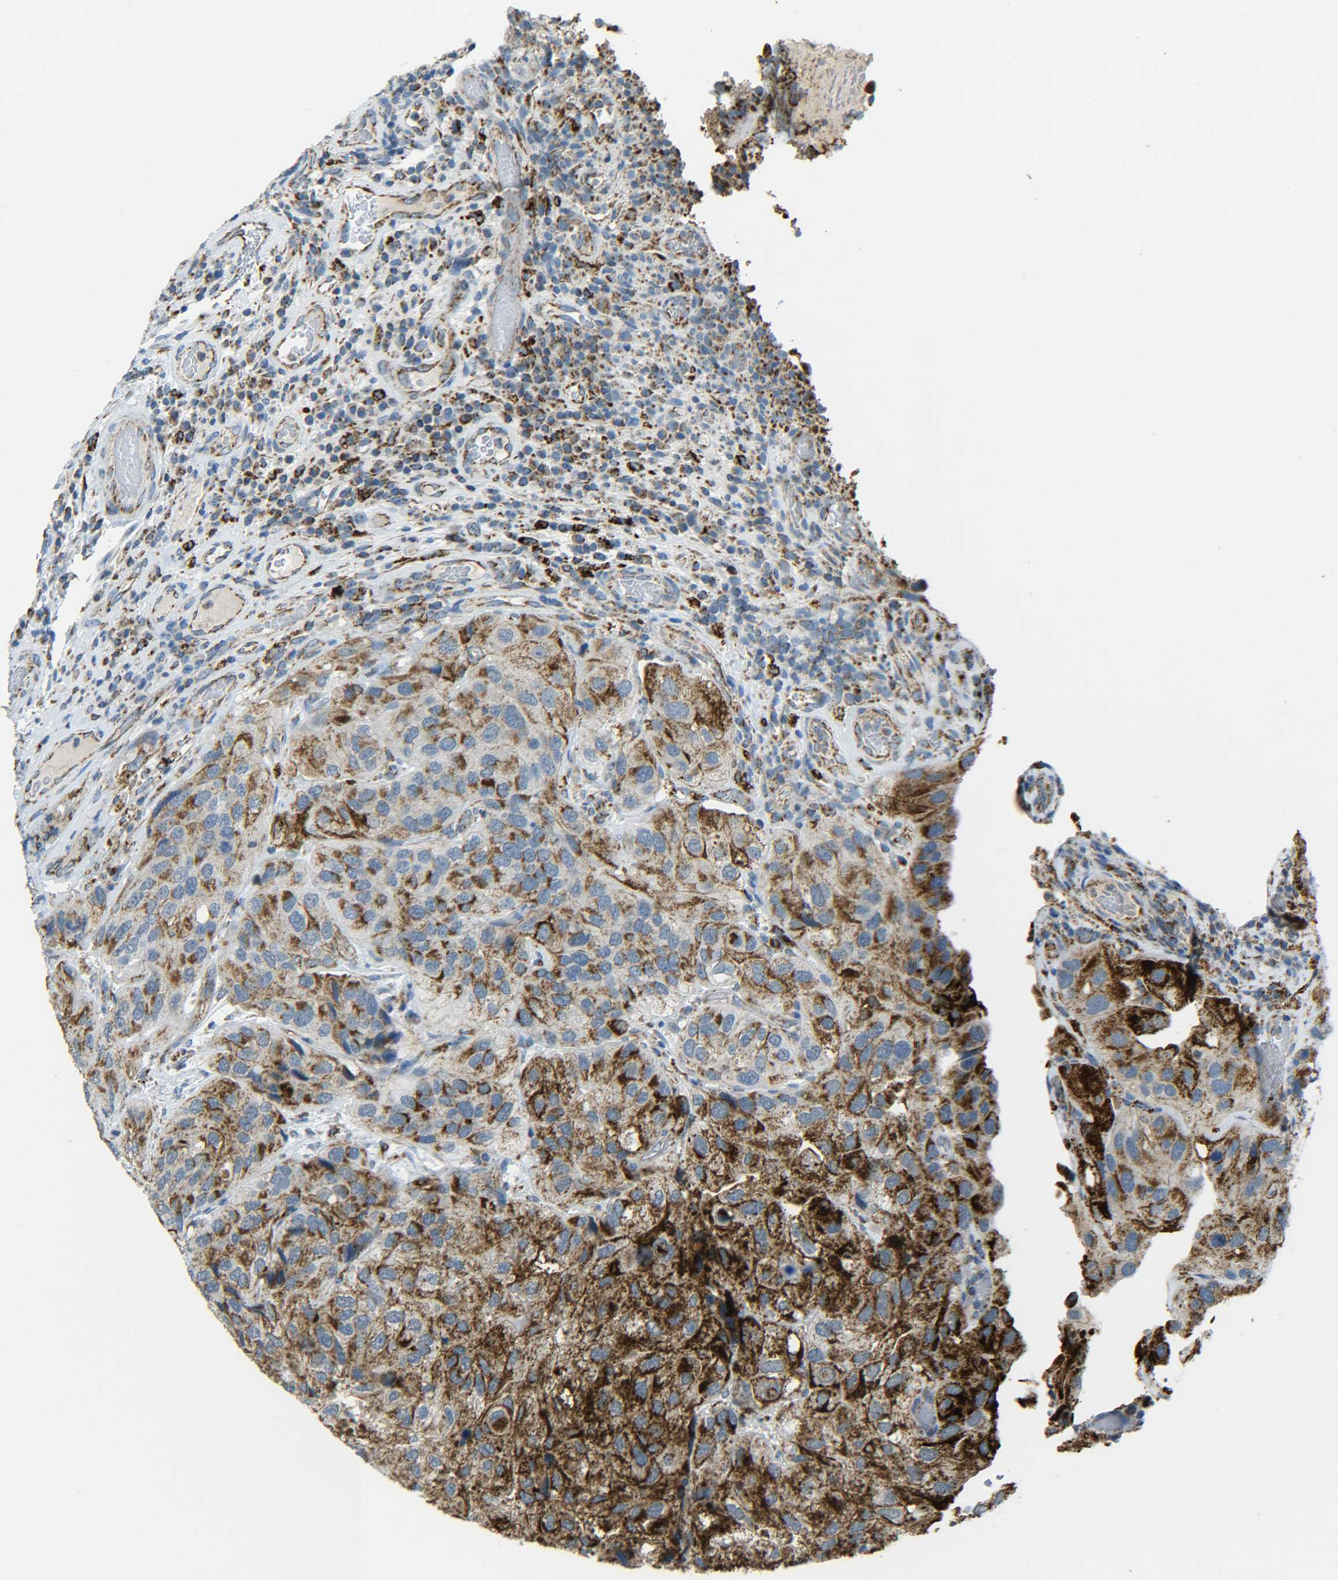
{"staining": {"intensity": "strong", "quantity": ">75%", "location": "cytoplasmic/membranous"}, "tissue": "urothelial cancer", "cell_type": "Tumor cells", "image_type": "cancer", "snomed": [{"axis": "morphology", "description": "Urothelial carcinoma, High grade"}, {"axis": "topography", "description": "Urinary bladder"}], "caption": "A photomicrograph of human urothelial cancer stained for a protein shows strong cytoplasmic/membranous brown staining in tumor cells.", "gene": "CYB5R1", "patient": {"sex": "female", "age": 64}}